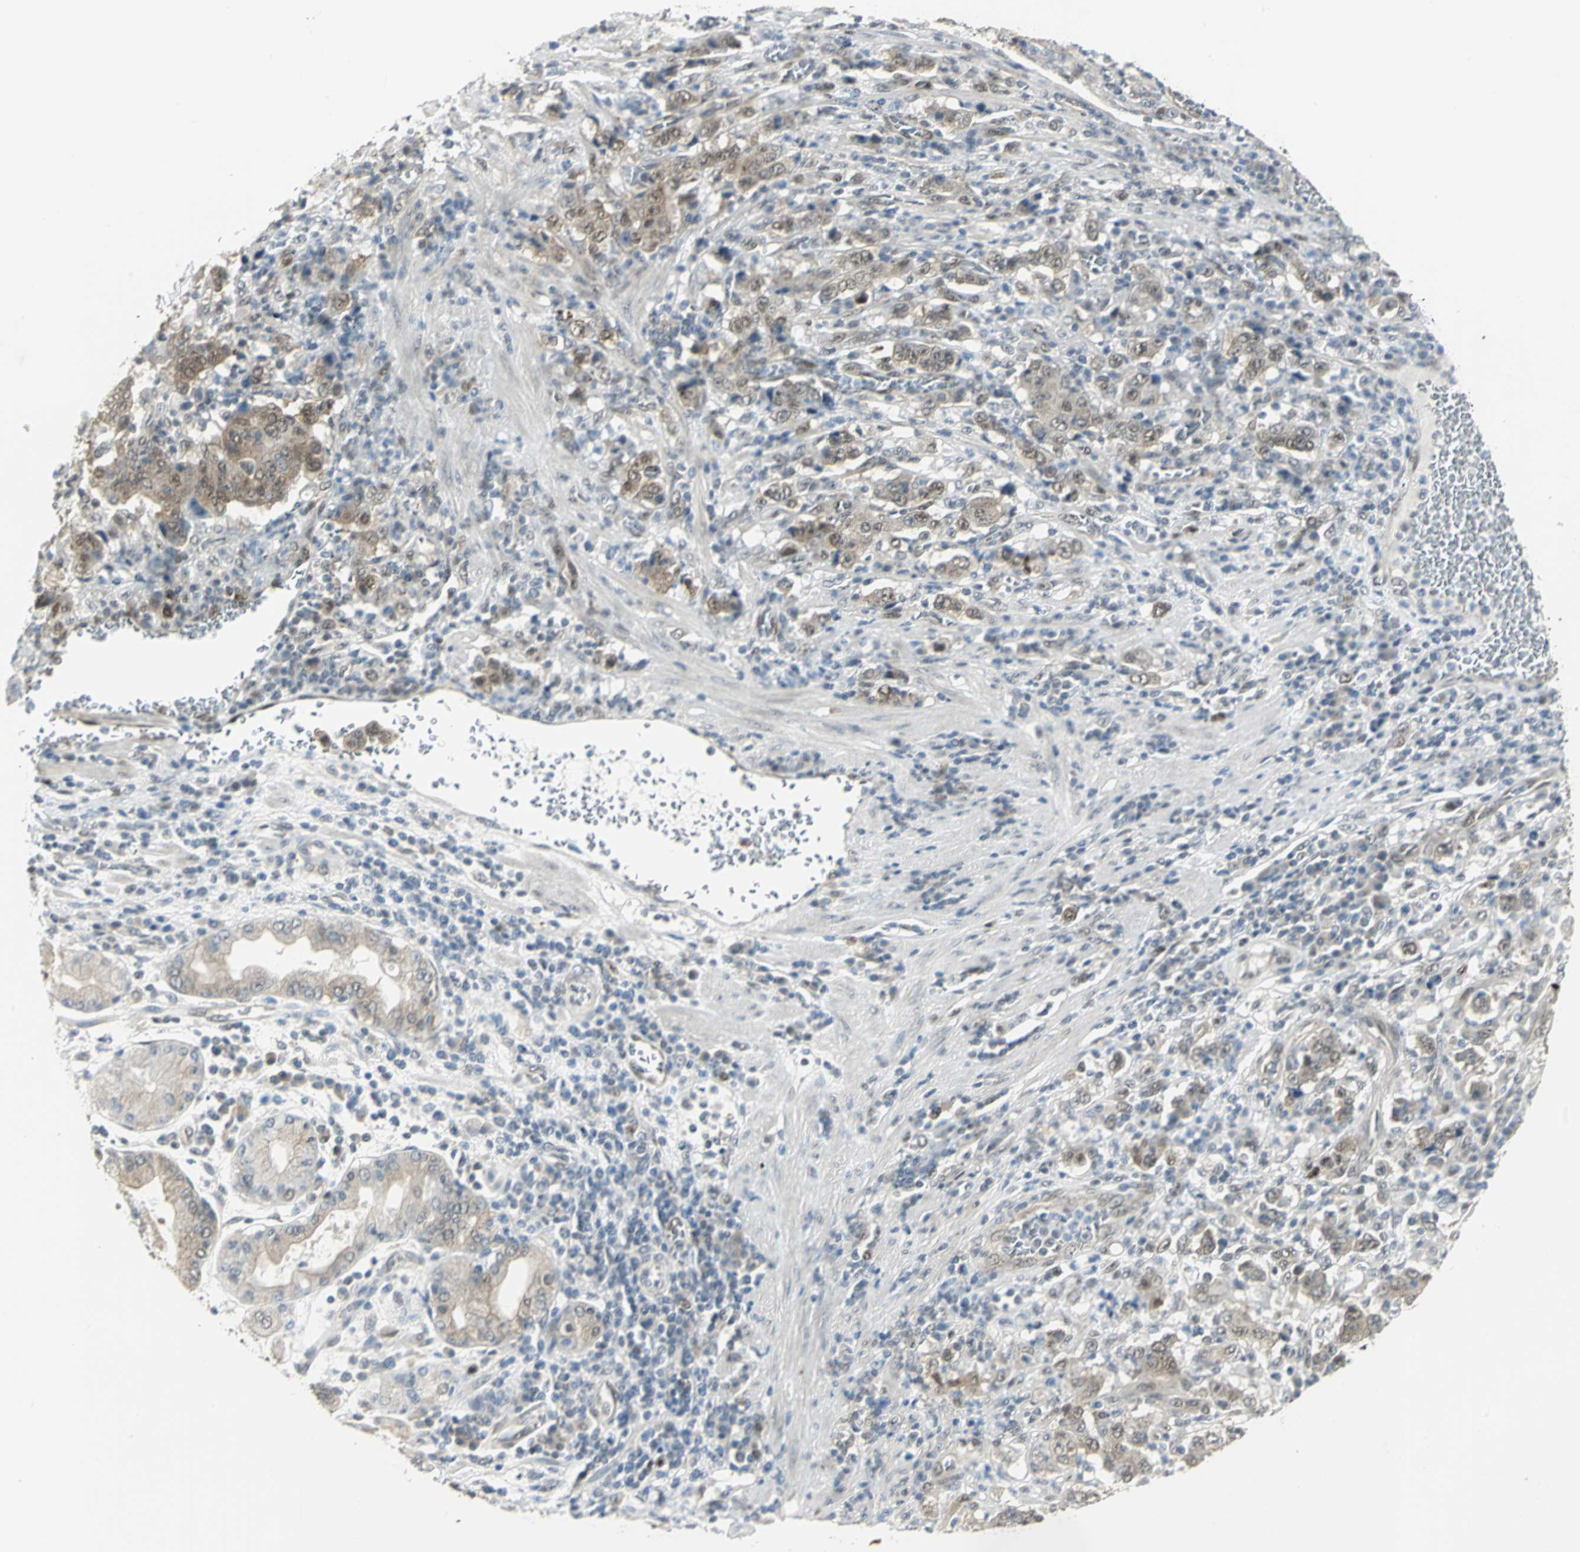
{"staining": {"intensity": "moderate", "quantity": "25%-75%", "location": "cytoplasmic/membranous,nuclear"}, "tissue": "stomach cancer", "cell_type": "Tumor cells", "image_type": "cancer", "snomed": [{"axis": "morphology", "description": "Normal tissue, NOS"}, {"axis": "morphology", "description": "Adenocarcinoma, NOS"}, {"axis": "topography", "description": "Stomach, upper"}, {"axis": "topography", "description": "Stomach"}], "caption": "This micrograph shows IHC staining of human adenocarcinoma (stomach), with medium moderate cytoplasmic/membranous and nuclear positivity in approximately 25%-75% of tumor cells.", "gene": "DDX5", "patient": {"sex": "male", "age": 59}}